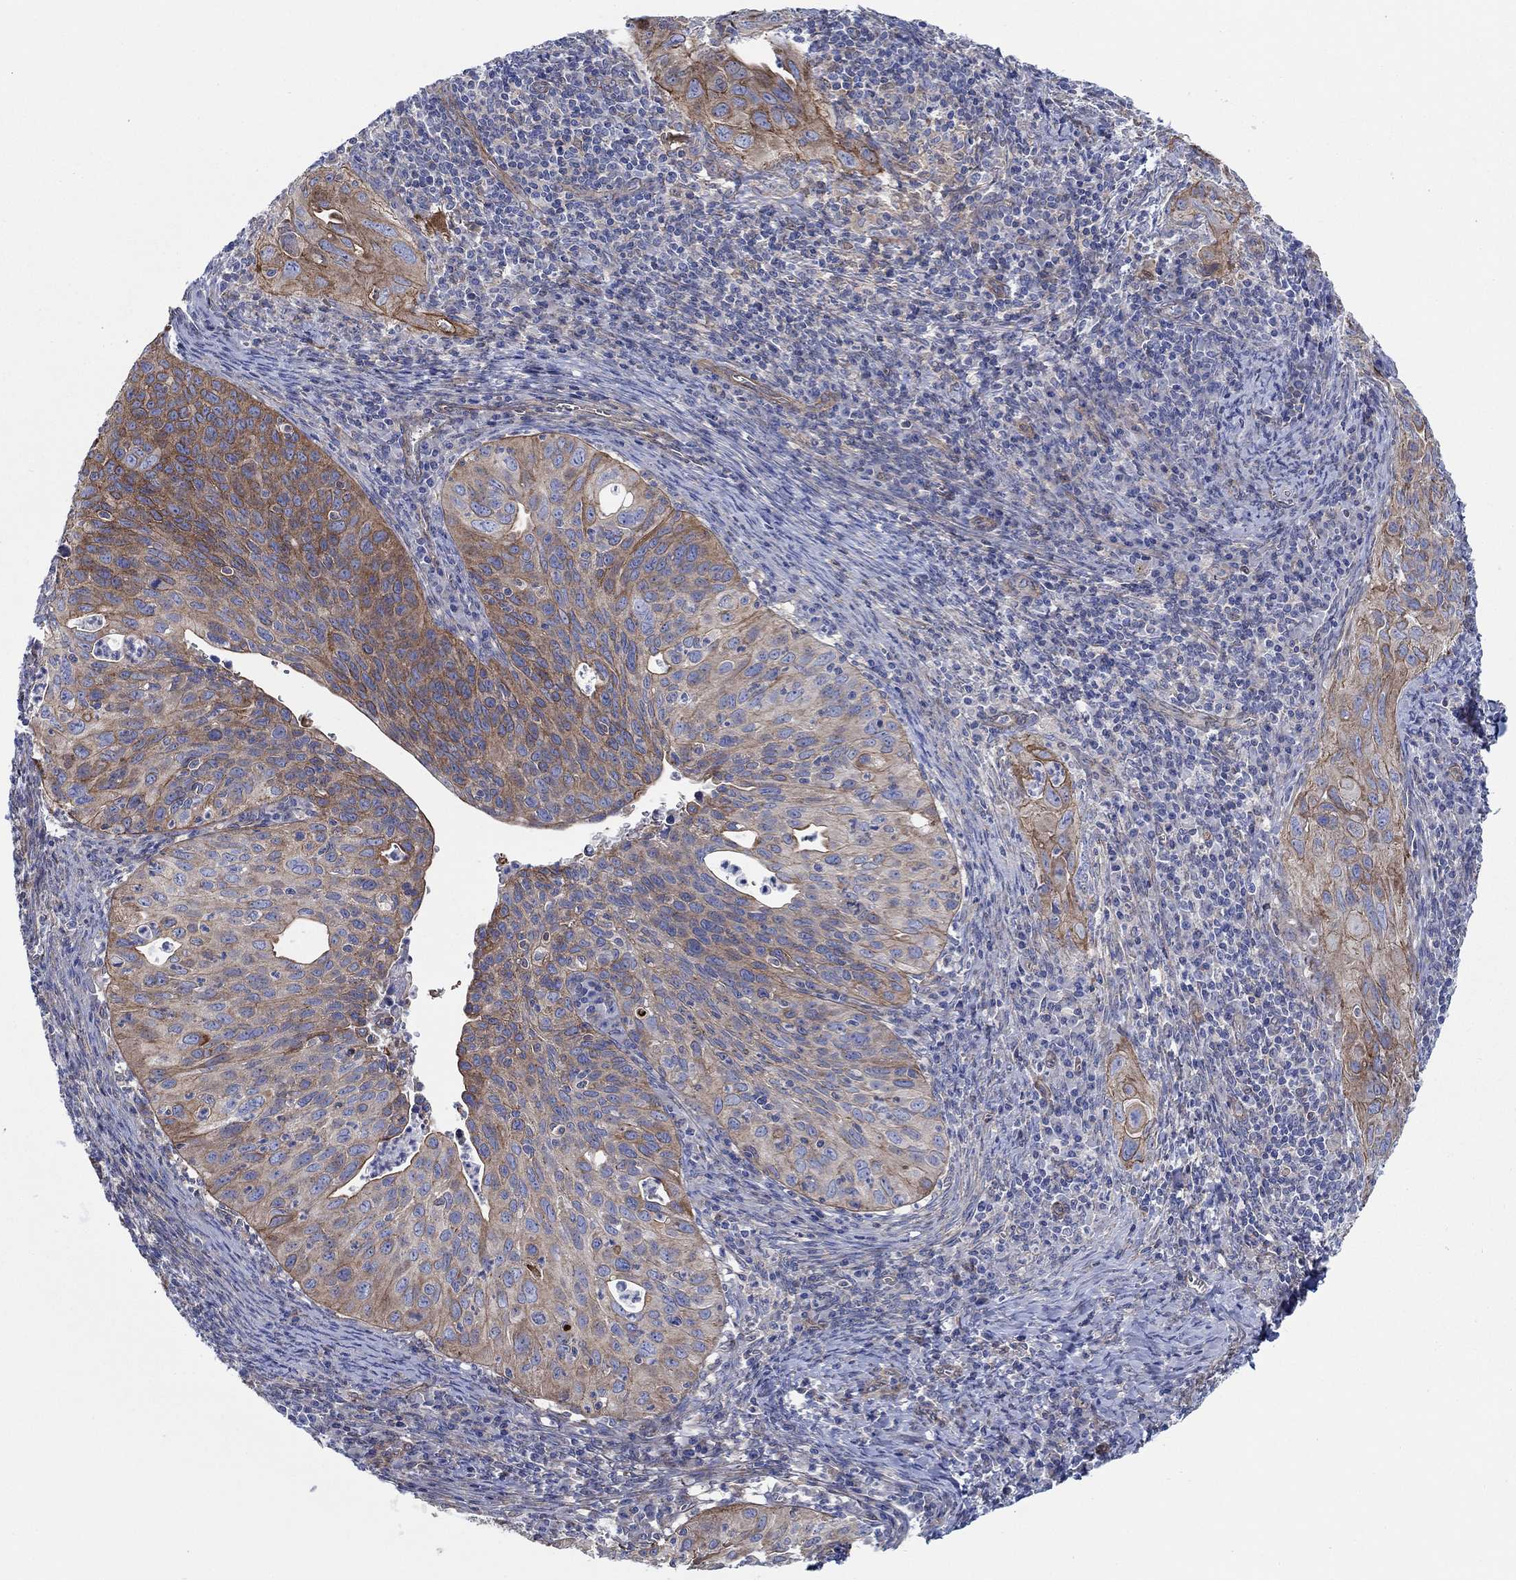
{"staining": {"intensity": "moderate", "quantity": "25%-75%", "location": "cytoplasmic/membranous"}, "tissue": "cervical cancer", "cell_type": "Tumor cells", "image_type": "cancer", "snomed": [{"axis": "morphology", "description": "Squamous cell carcinoma, NOS"}, {"axis": "topography", "description": "Cervix"}], "caption": "Cervical squamous cell carcinoma stained with a brown dye exhibits moderate cytoplasmic/membranous positive staining in approximately 25%-75% of tumor cells.", "gene": "FMN1", "patient": {"sex": "female", "age": 26}}